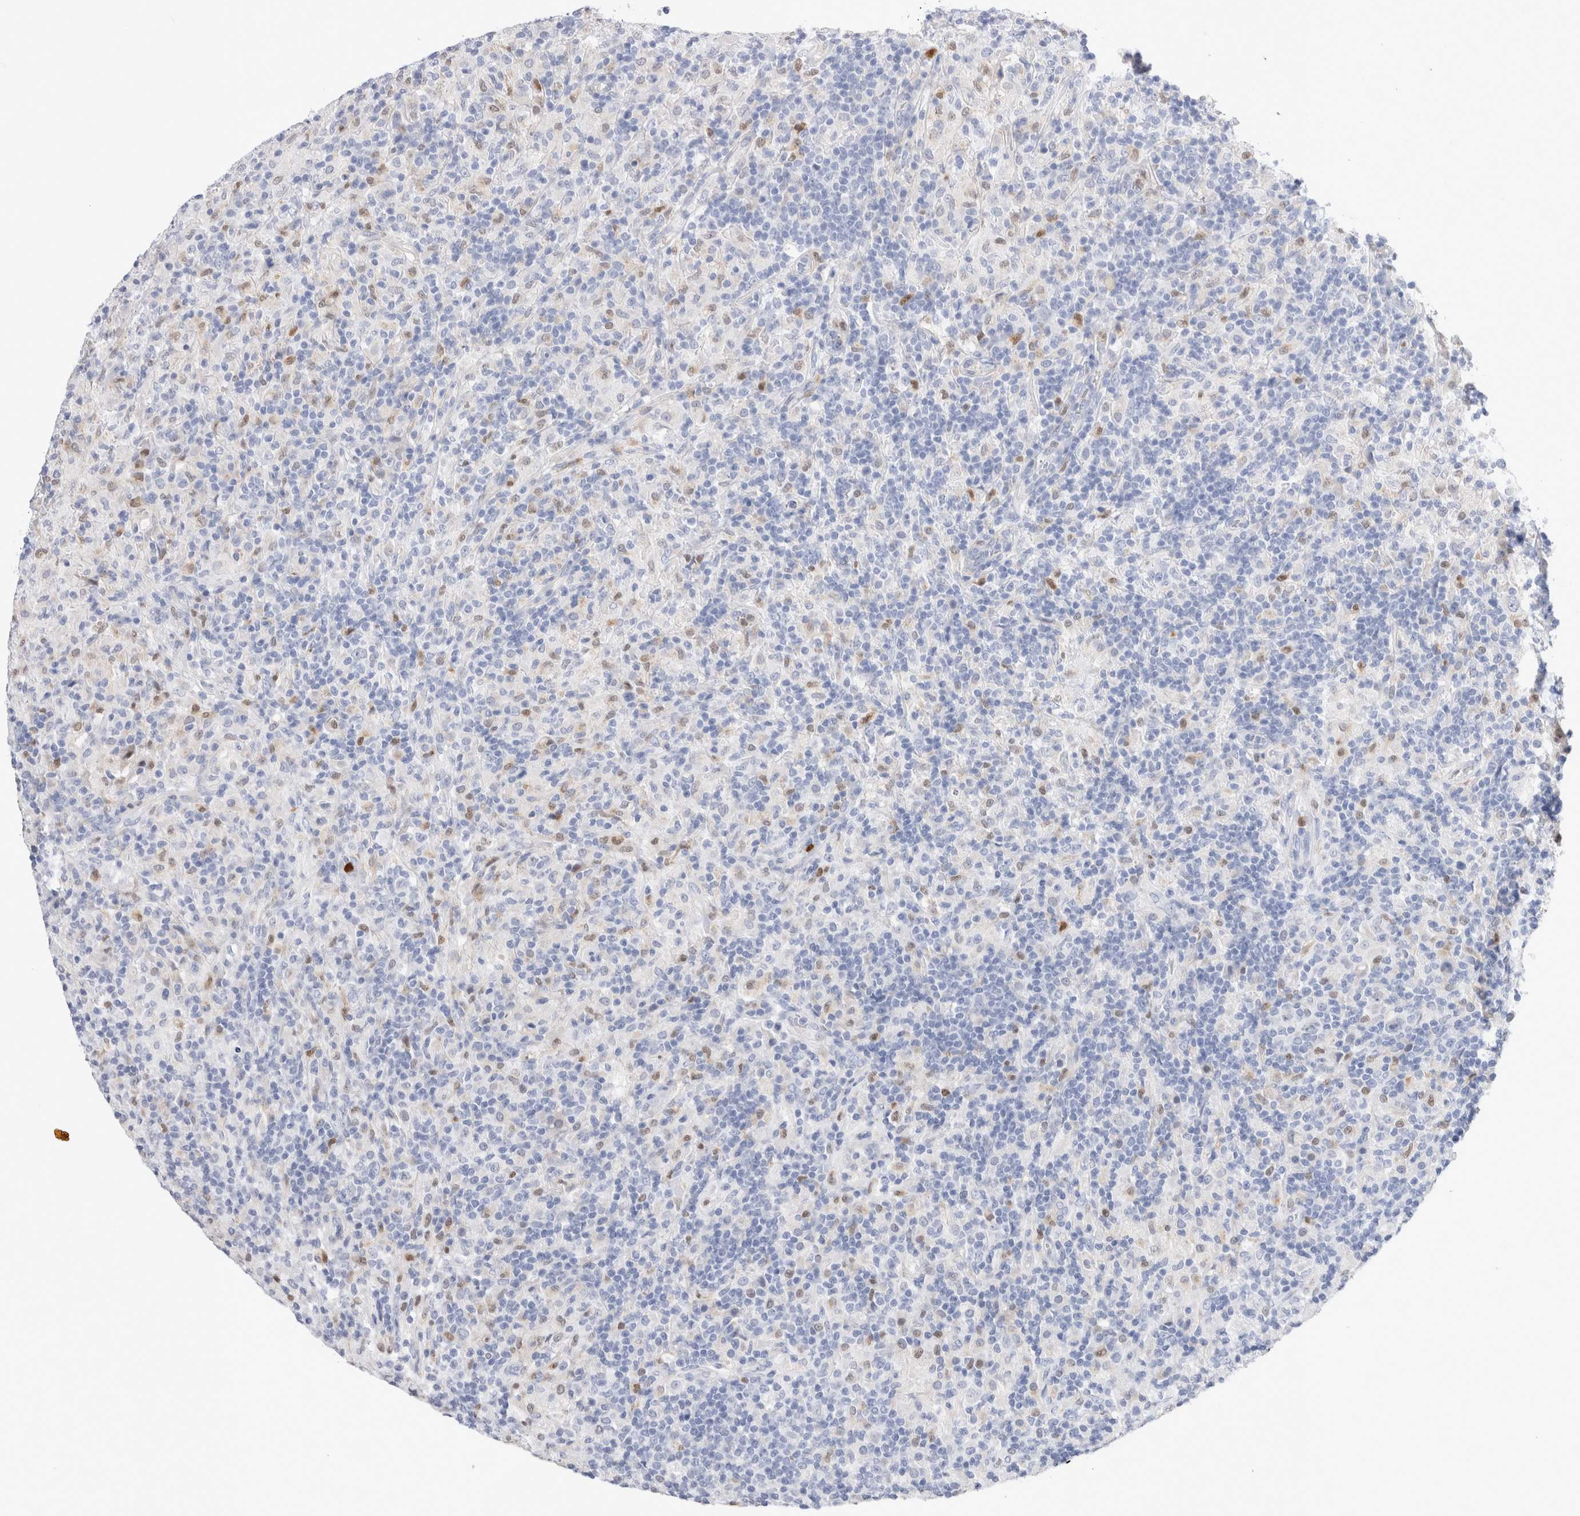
{"staining": {"intensity": "negative", "quantity": "none", "location": "none"}, "tissue": "lymphoma", "cell_type": "Tumor cells", "image_type": "cancer", "snomed": [{"axis": "morphology", "description": "Hodgkin's disease, NOS"}, {"axis": "topography", "description": "Lymph node"}], "caption": "High magnification brightfield microscopy of Hodgkin's disease stained with DAB (3,3'-diaminobenzidine) (brown) and counterstained with hematoxylin (blue): tumor cells show no significant positivity.", "gene": "SLC10A5", "patient": {"sex": "male", "age": 70}}